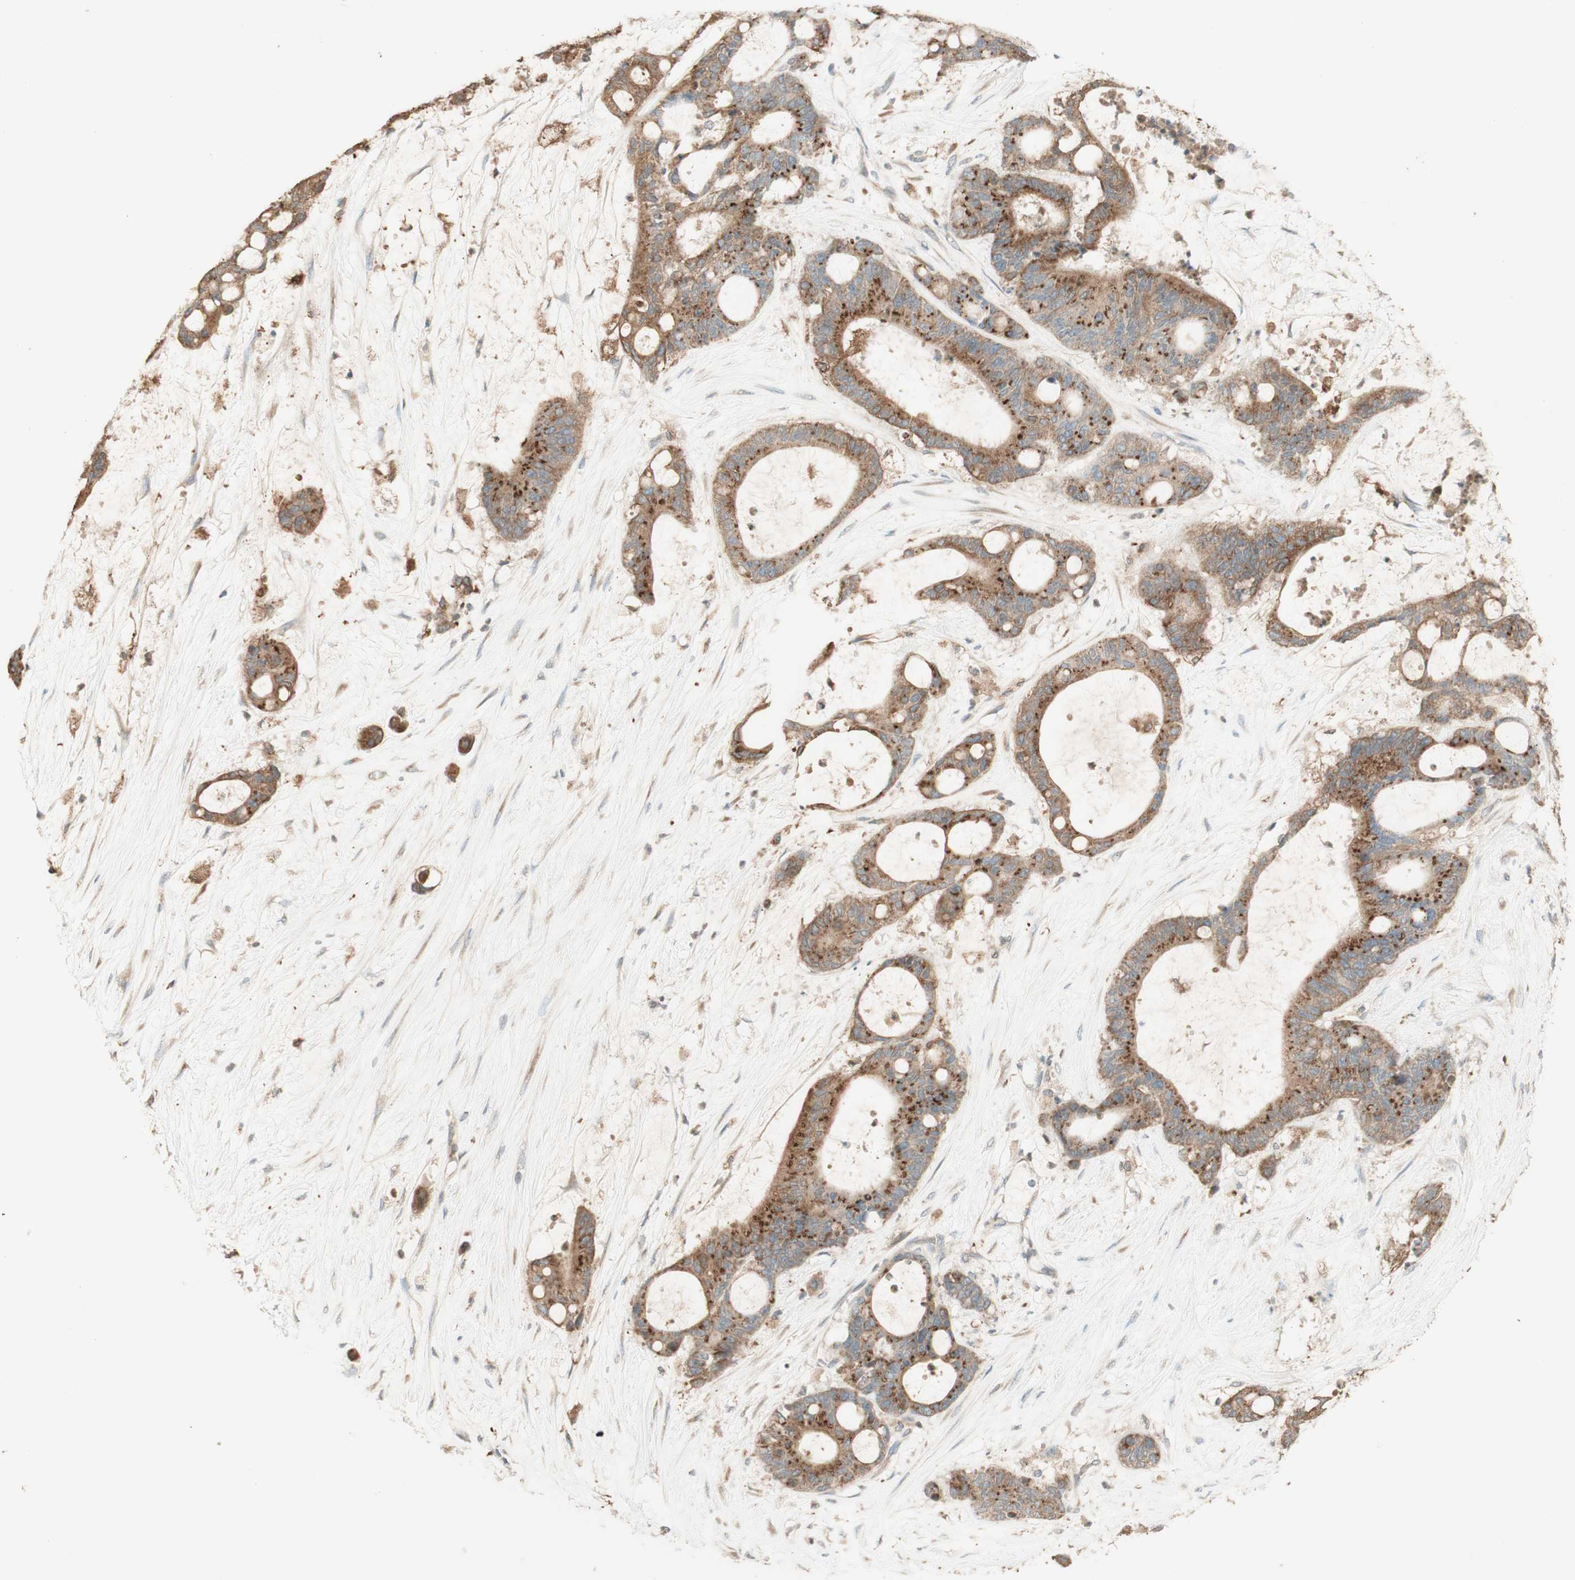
{"staining": {"intensity": "moderate", "quantity": ">75%", "location": "cytoplasmic/membranous"}, "tissue": "liver cancer", "cell_type": "Tumor cells", "image_type": "cancer", "snomed": [{"axis": "morphology", "description": "Cholangiocarcinoma"}, {"axis": "topography", "description": "Liver"}], "caption": "Liver cholangiocarcinoma was stained to show a protein in brown. There is medium levels of moderate cytoplasmic/membranous staining in approximately >75% of tumor cells. Ihc stains the protein in brown and the nuclei are stained blue.", "gene": "CLCN2", "patient": {"sex": "female", "age": 73}}